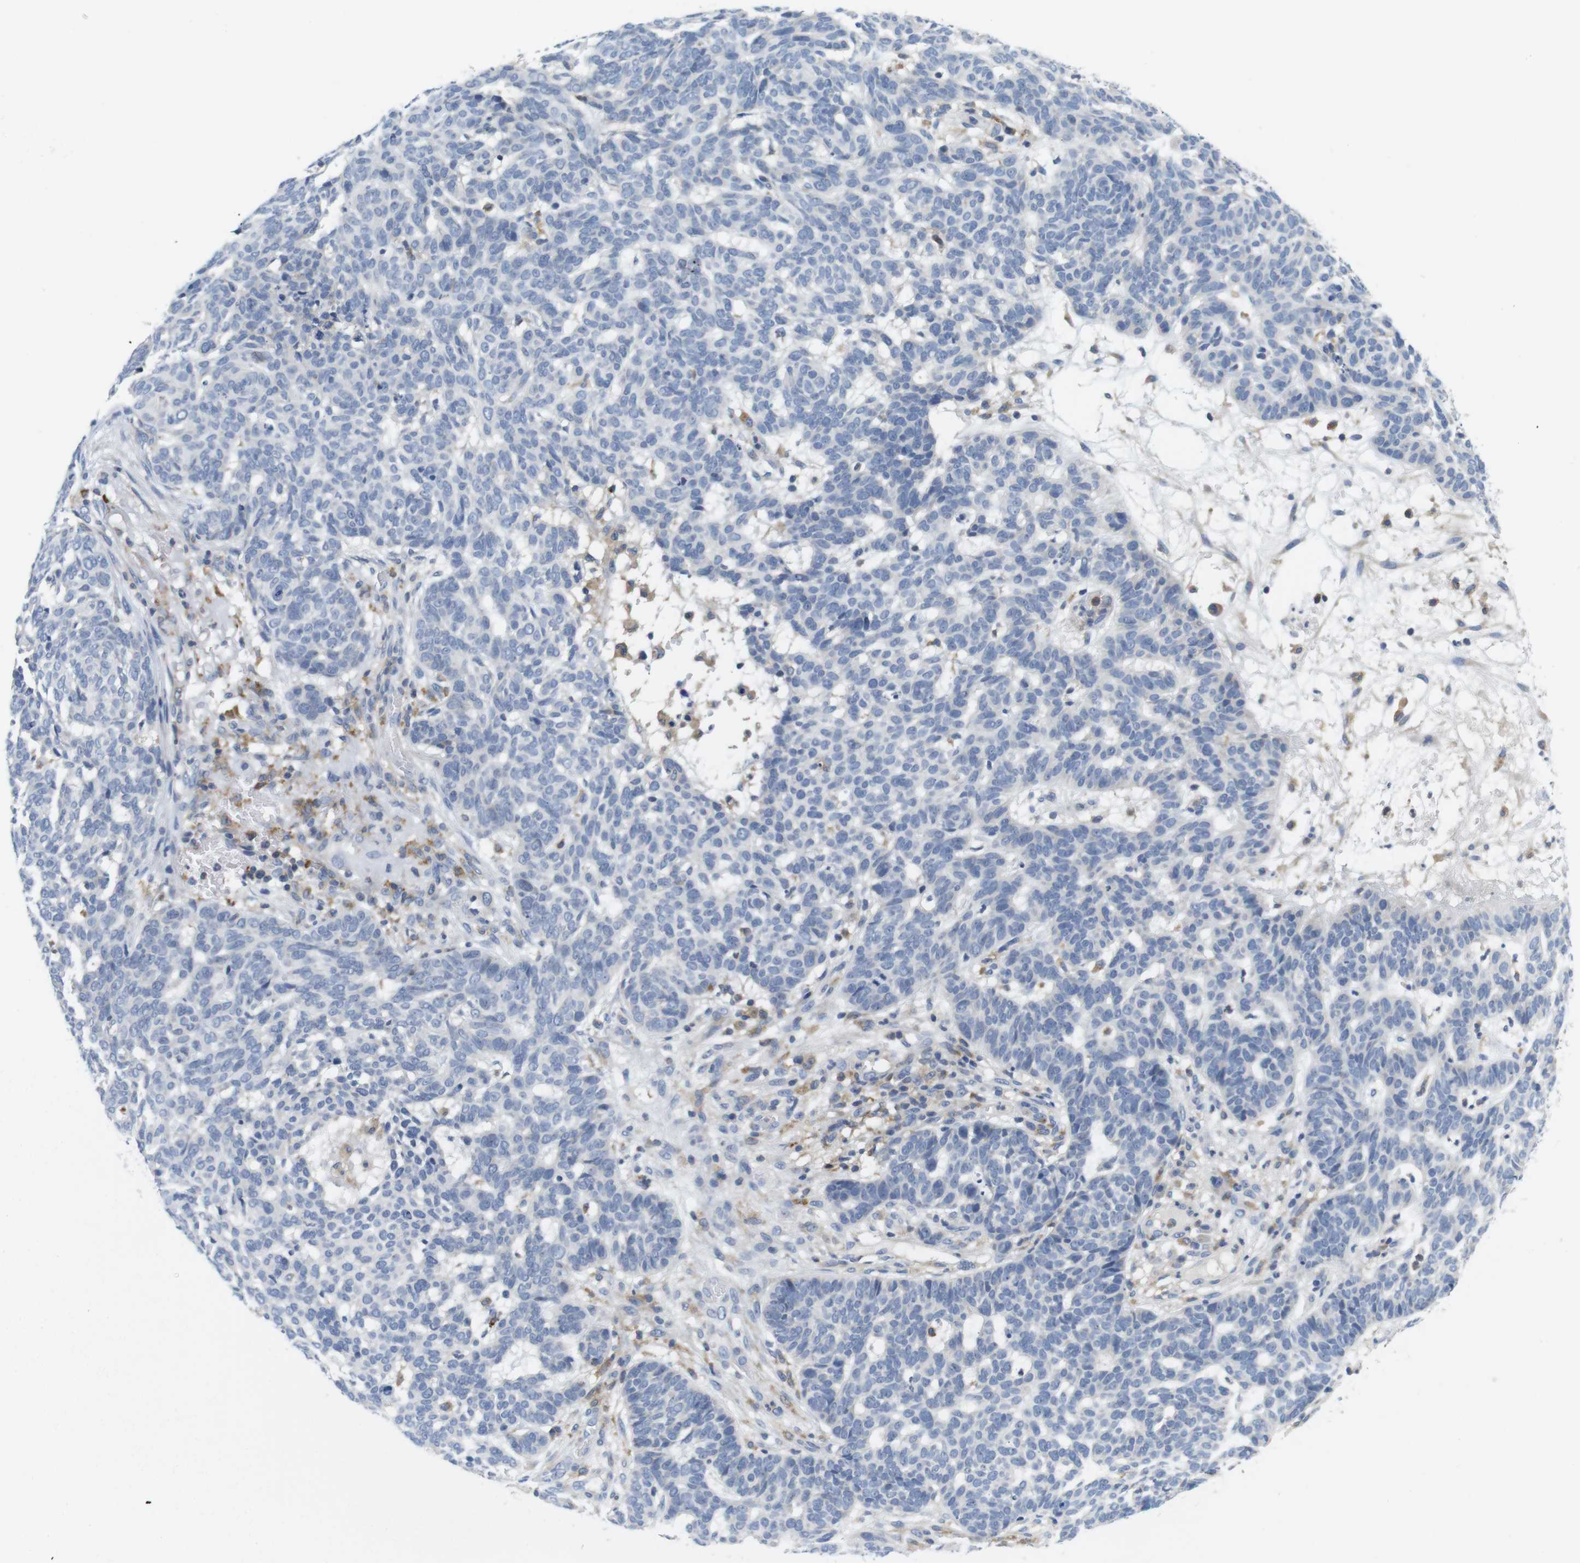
{"staining": {"intensity": "negative", "quantity": "none", "location": "none"}, "tissue": "skin cancer", "cell_type": "Tumor cells", "image_type": "cancer", "snomed": [{"axis": "morphology", "description": "Basal cell carcinoma"}, {"axis": "topography", "description": "Skin"}], "caption": "DAB immunohistochemical staining of skin basal cell carcinoma demonstrates no significant expression in tumor cells.", "gene": "CNGA2", "patient": {"sex": "male", "age": 85}}